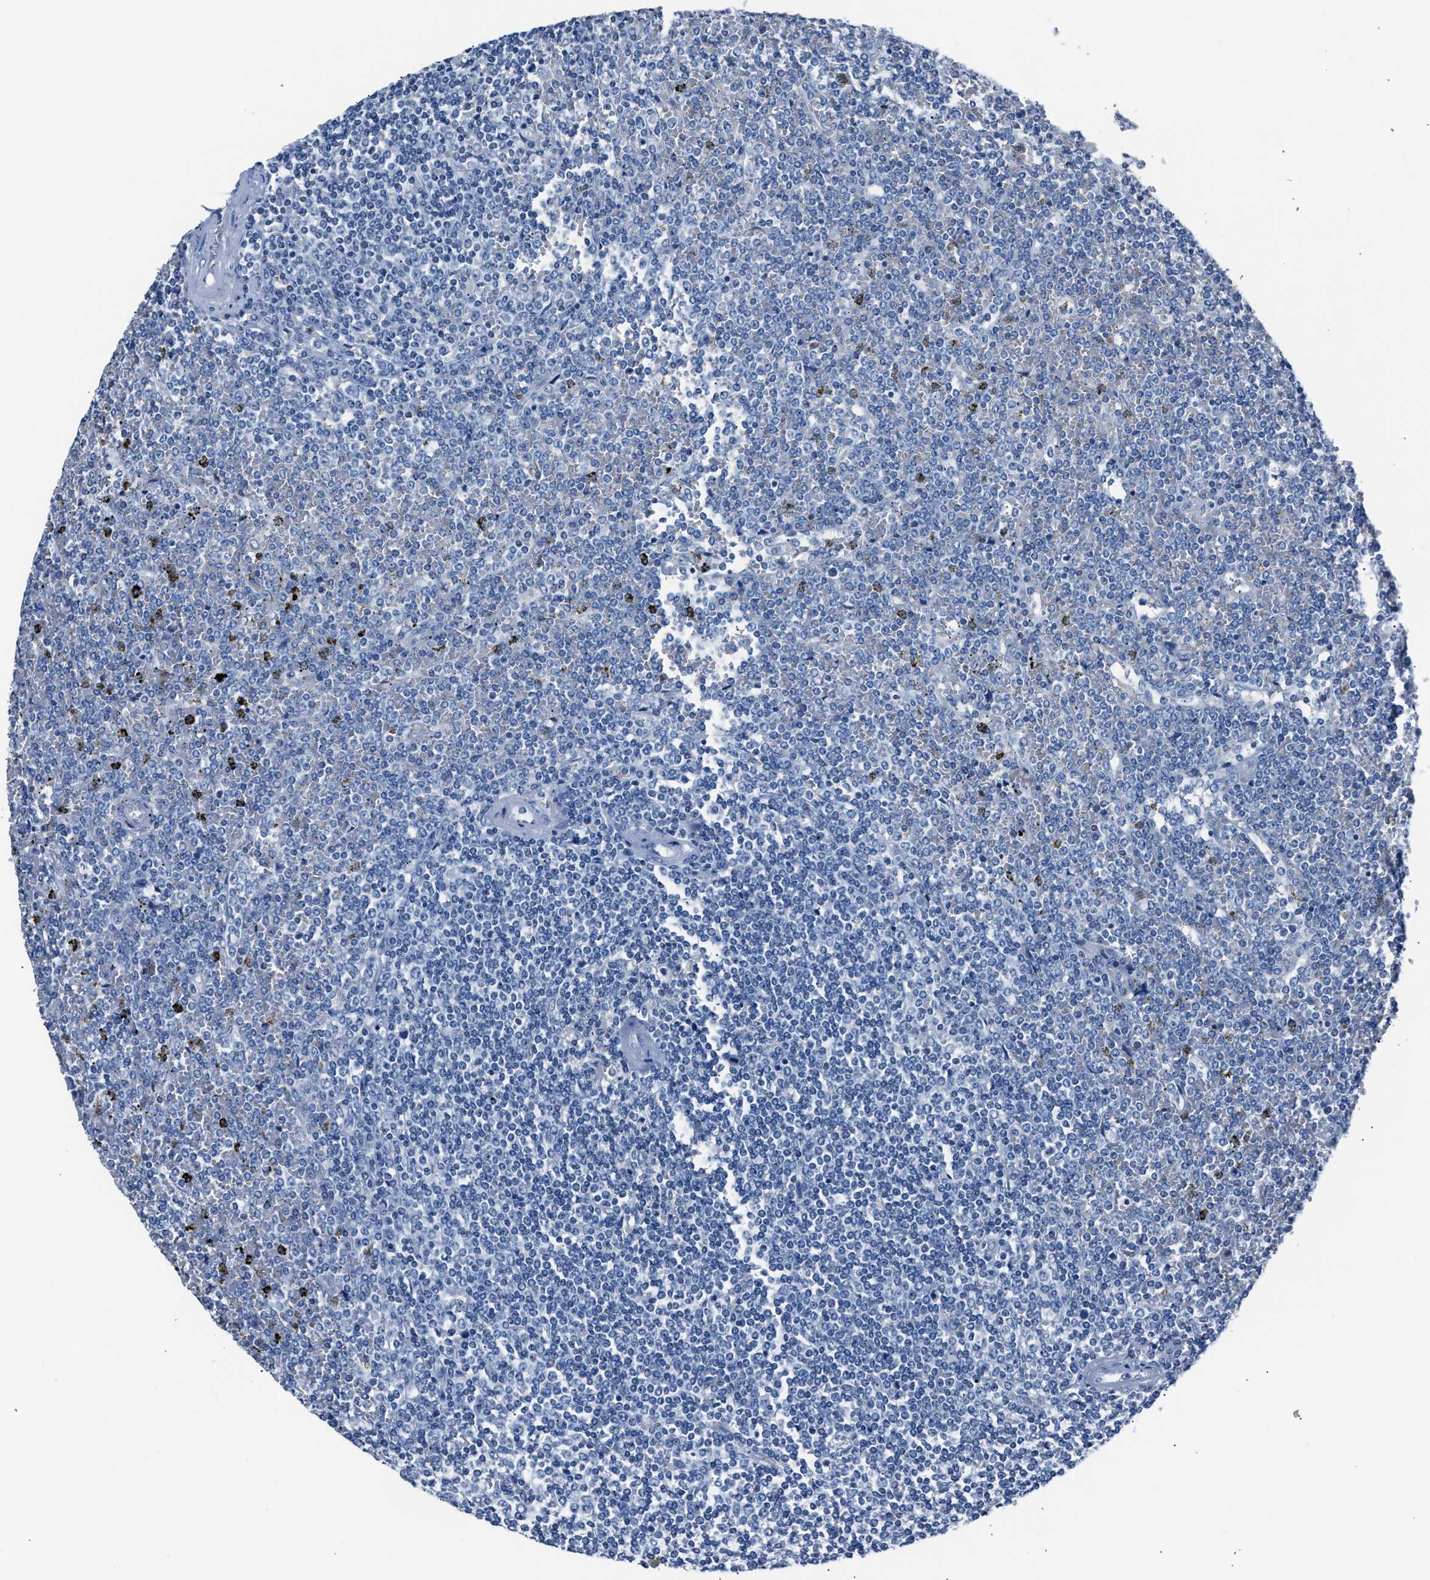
{"staining": {"intensity": "negative", "quantity": "none", "location": "none"}, "tissue": "lymphoma", "cell_type": "Tumor cells", "image_type": "cancer", "snomed": [{"axis": "morphology", "description": "Malignant lymphoma, non-Hodgkin's type, Low grade"}, {"axis": "topography", "description": "Spleen"}], "caption": "This histopathology image is of low-grade malignant lymphoma, non-Hodgkin's type stained with immunohistochemistry to label a protein in brown with the nuclei are counter-stained blue. There is no expression in tumor cells. Brightfield microscopy of immunohistochemistry stained with DAB (3,3'-diaminobenzidine) (brown) and hematoxylin (blue), captured at high magnification.", "gene": "AMACR", "patient": {"sex": "female", "age": 19}}